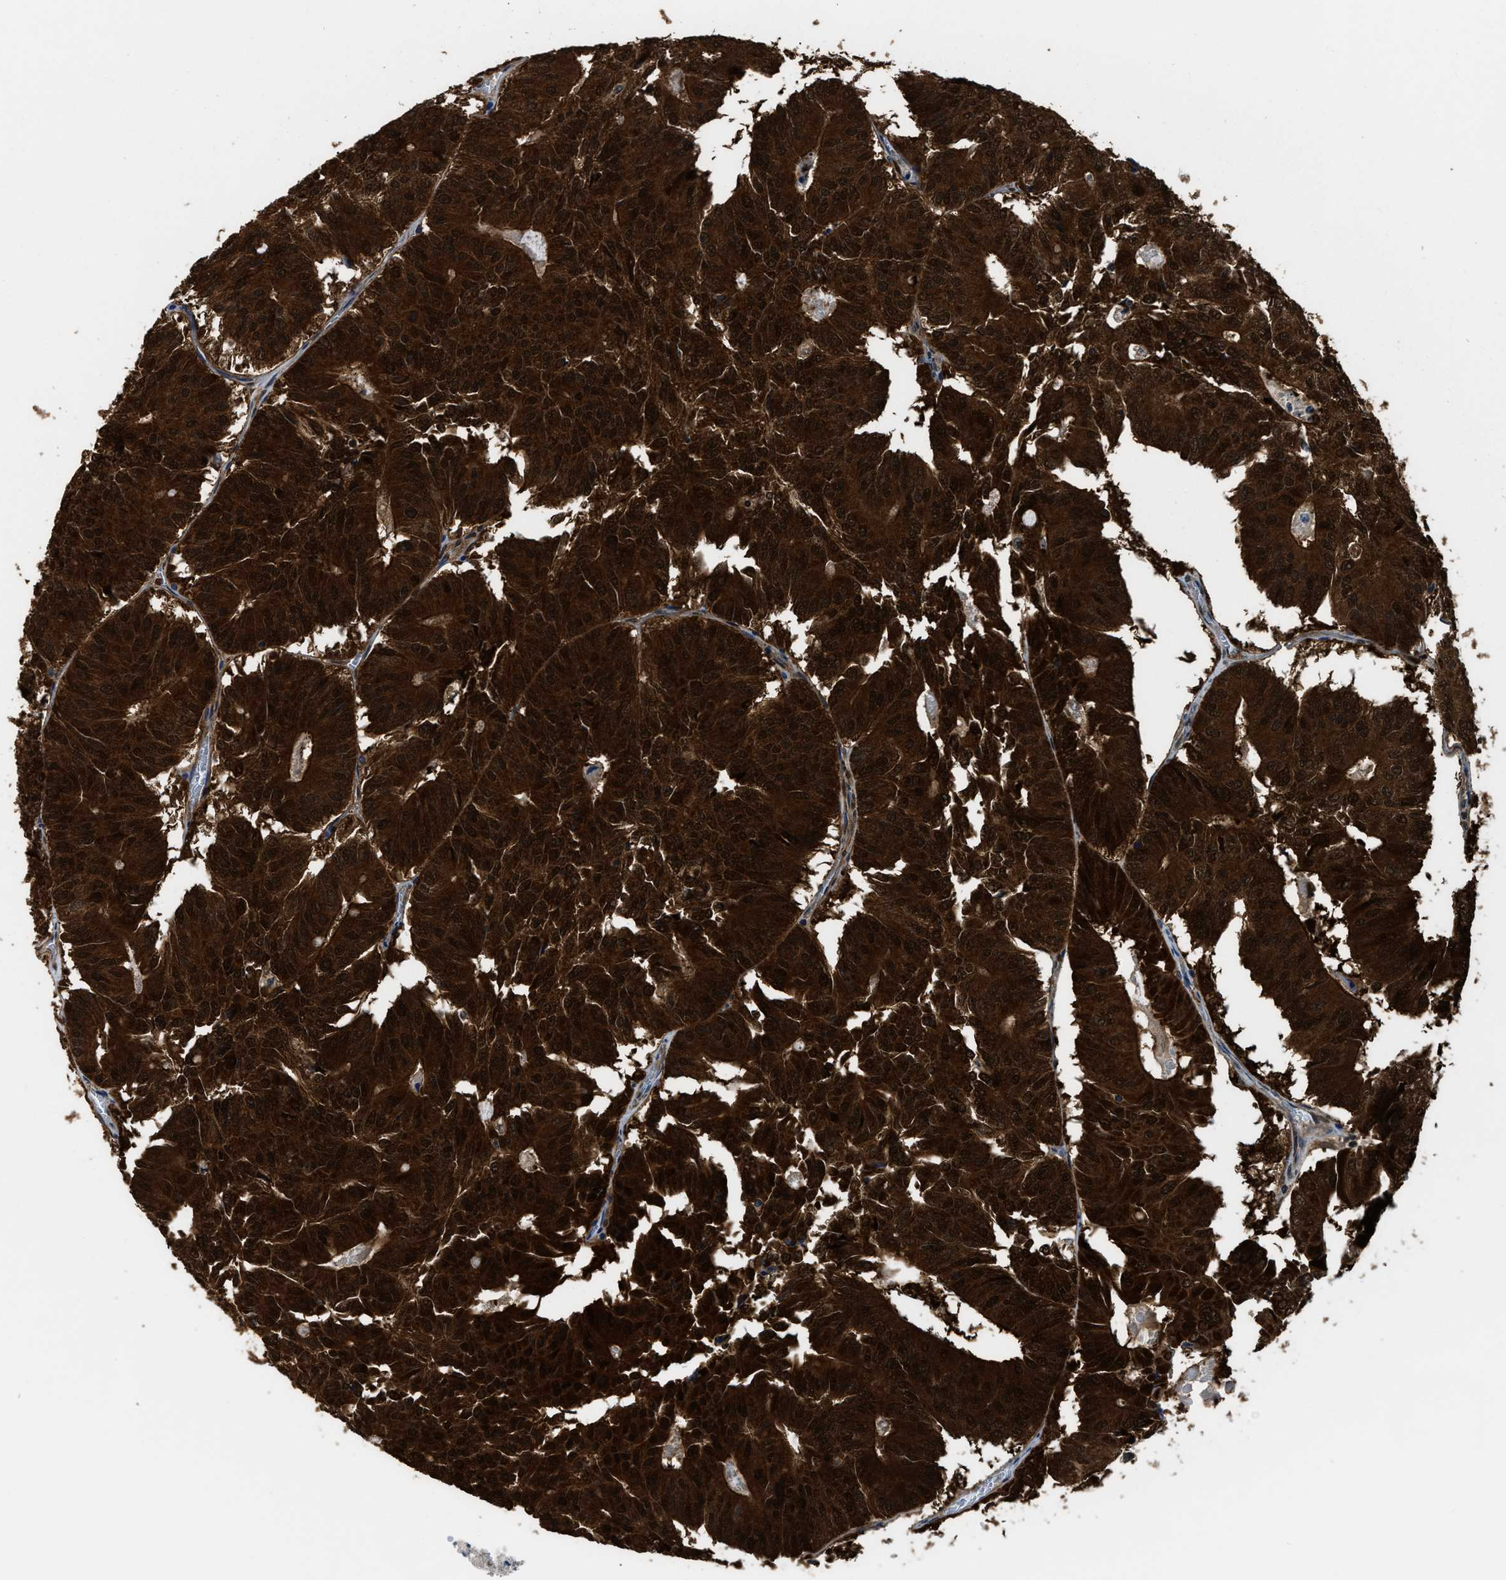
{"staining": {"intensity": "strong", "quantity": ">75%", "location": "cytoplasmic/membranous,nuclear"}, "tissue": "colorectal cancer", "cell_type": "Tumor cells", "image_type": "cancer", "snomed": [{"axis": "morphology", "description": "Adenocarcinoma, NOS"}, {"axis": "topography", "description": "Colon"}], "caption": "Human colorectal cancer stained for a protein (brown) displays strong cytoplasmic/membranous and nuclear positive positivity in about >75% of tumor cells.", "gene": "PPA1", "patient": {"sex": "male", "age": 87}}